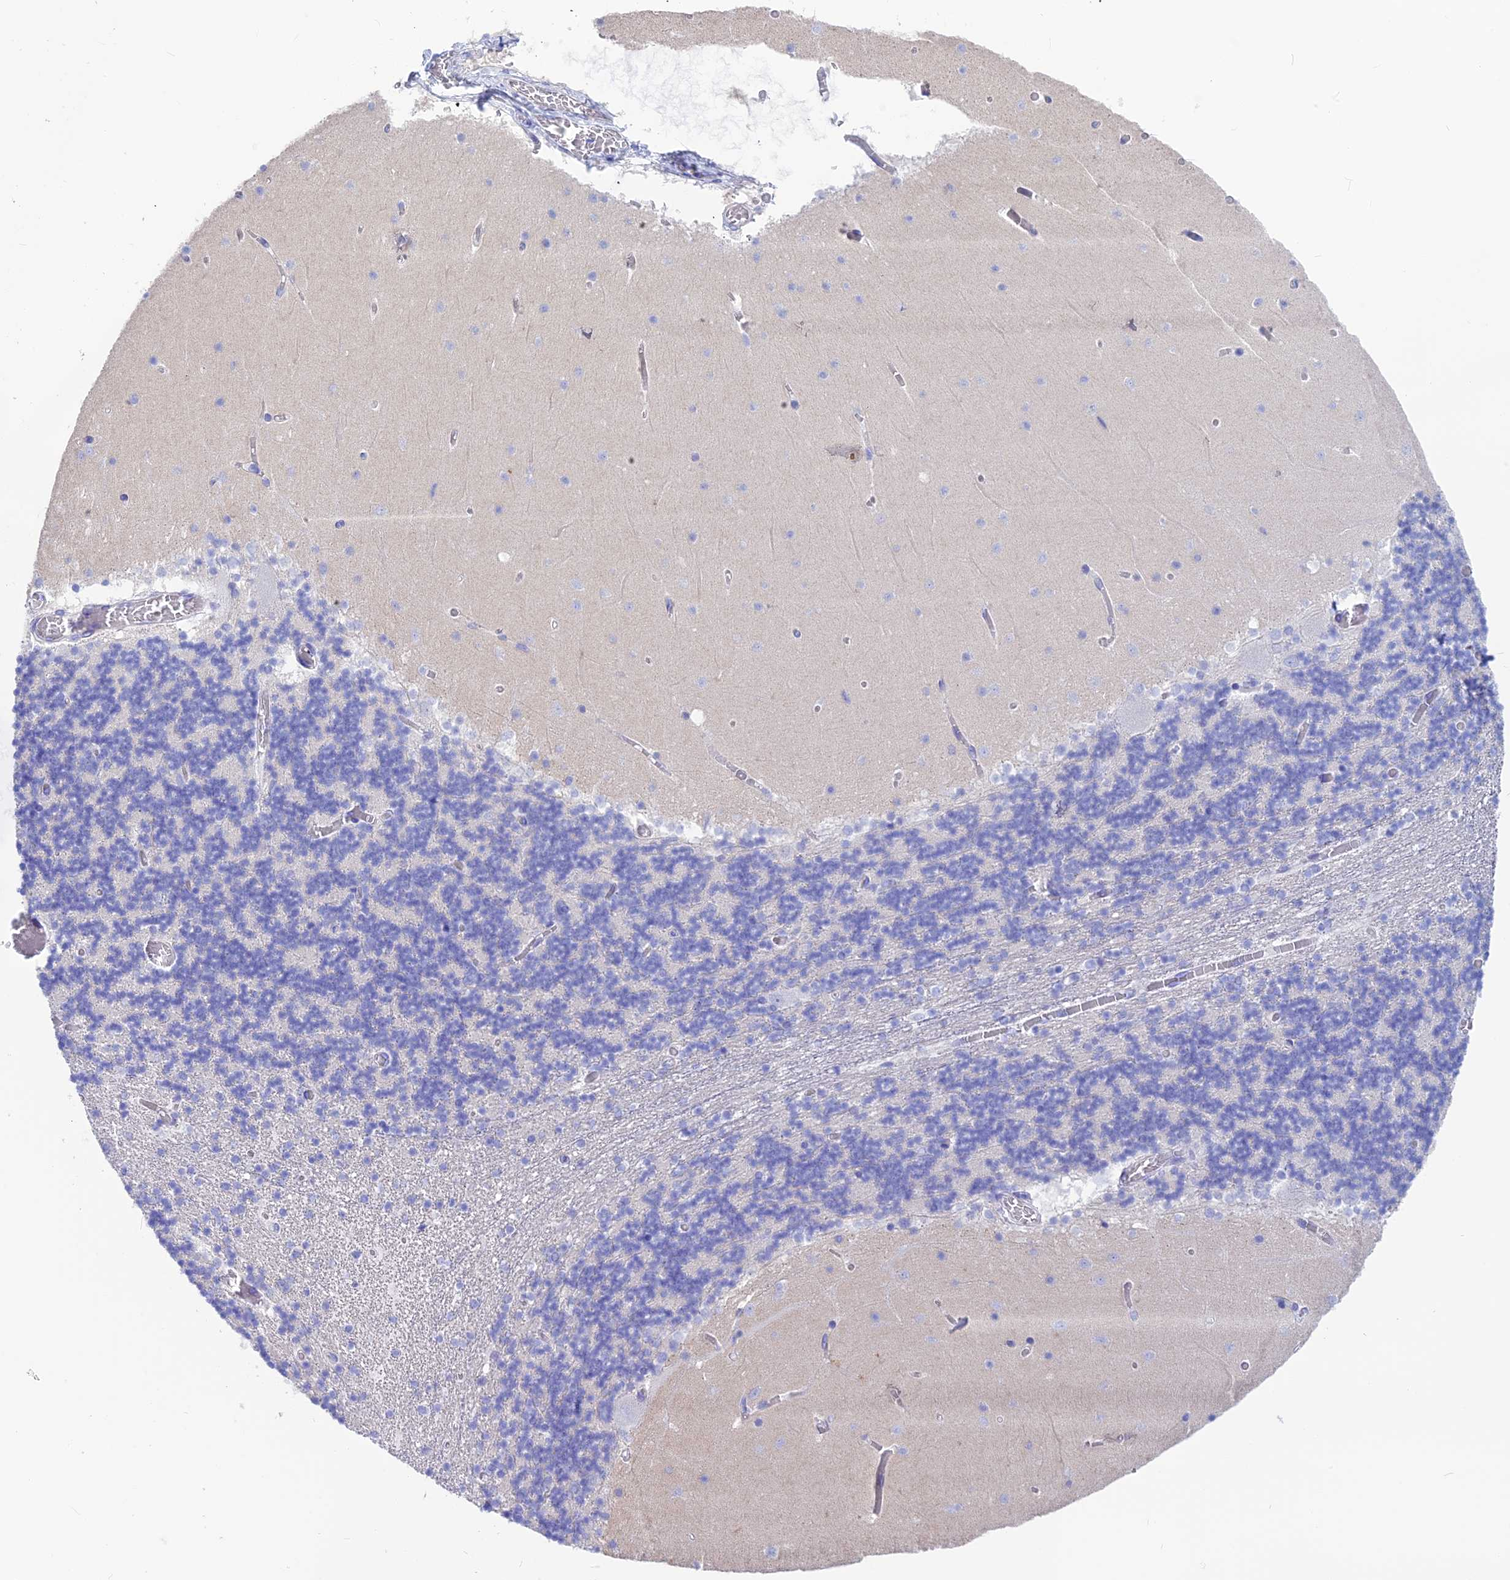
{"staining": {"intensity": "negative", "quantity": "none", "location": "none"}, "tissue": "cerebellum", "cell_type": "Cells in granular layer", "image_type": "normal", "snomed": [{"axis": "morphology", "description": "Normal tissue, NOS"}, {"axis": "topography", "description": "Cerebellum"}], "caption": "This histopathology image is of benign cerebellum stained with immunohistochemistry to label a protein in brown with the nuclei are counter-stained blue. There is no staining in cells in granular layer.", "gene": "GNGT2", "patient": {"sex": "female", "age": 28}}